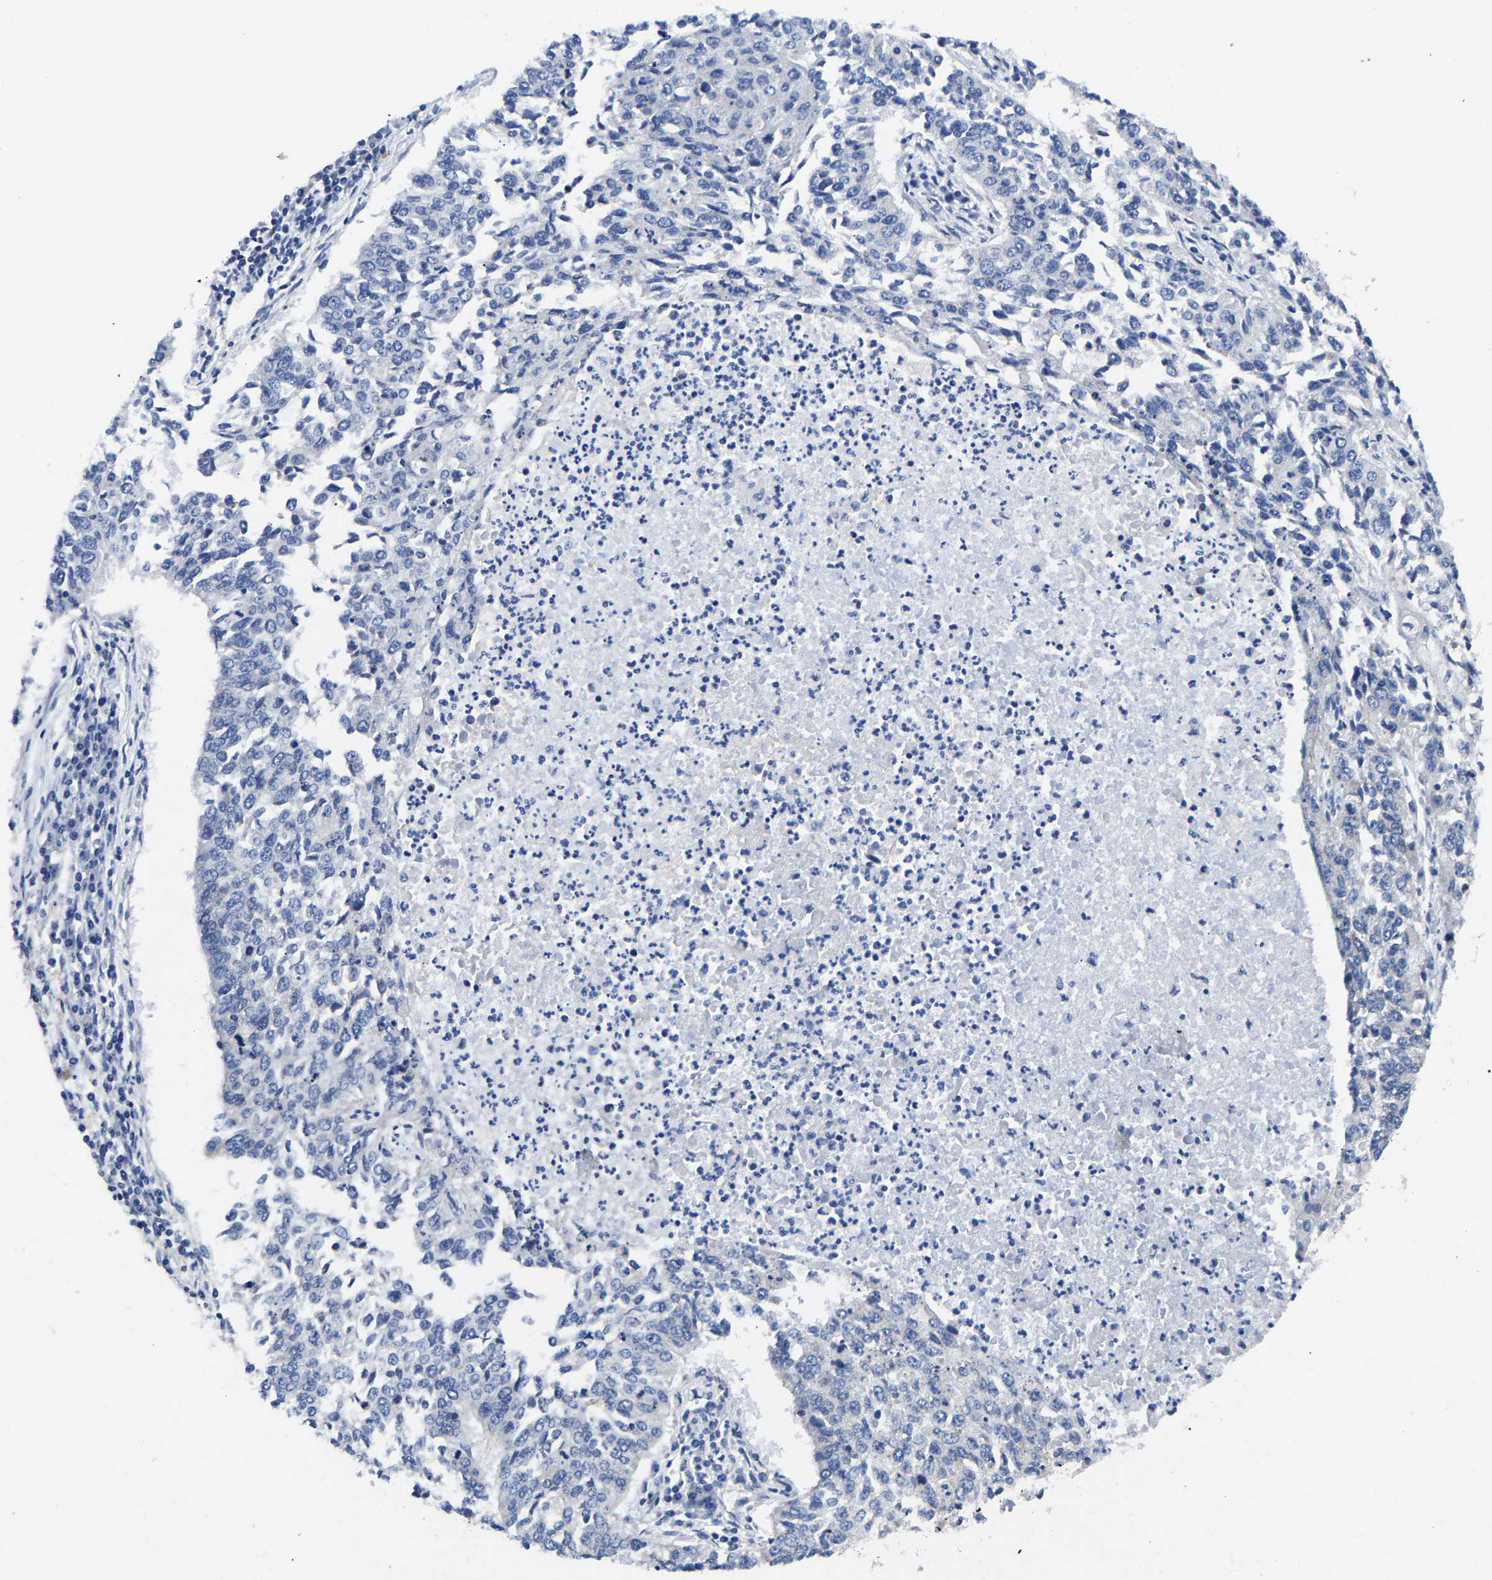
{"staining": {"intensity": "negative", "quantity": "none", "location": "none"}, "tissue": "lung cancer", "cell_type": "Tumor cells", "image_type": "cancer", "snomed": [{"axis": "morphology", "description": "Normal tissue, NOS"}, {"axis": "morphology", "description": "Squamous cell carcinoma, NOS"}, {"axis": "topography", "description": "Cartilage tissue"}, {"axis": "topography", "description": "Bronchus"}, {"axis": "topography", "description": "Lung"}], "caption": "Tumor cells are negative for protein expression in human squamous cell carcinoma (lung). (Brightfield microscopy of DAB (3,3'-diaminobenzidine) immunohistochemistry at high magnification).", "gene": "RINT1", "patient": {"sex": "female", "age": 49}}